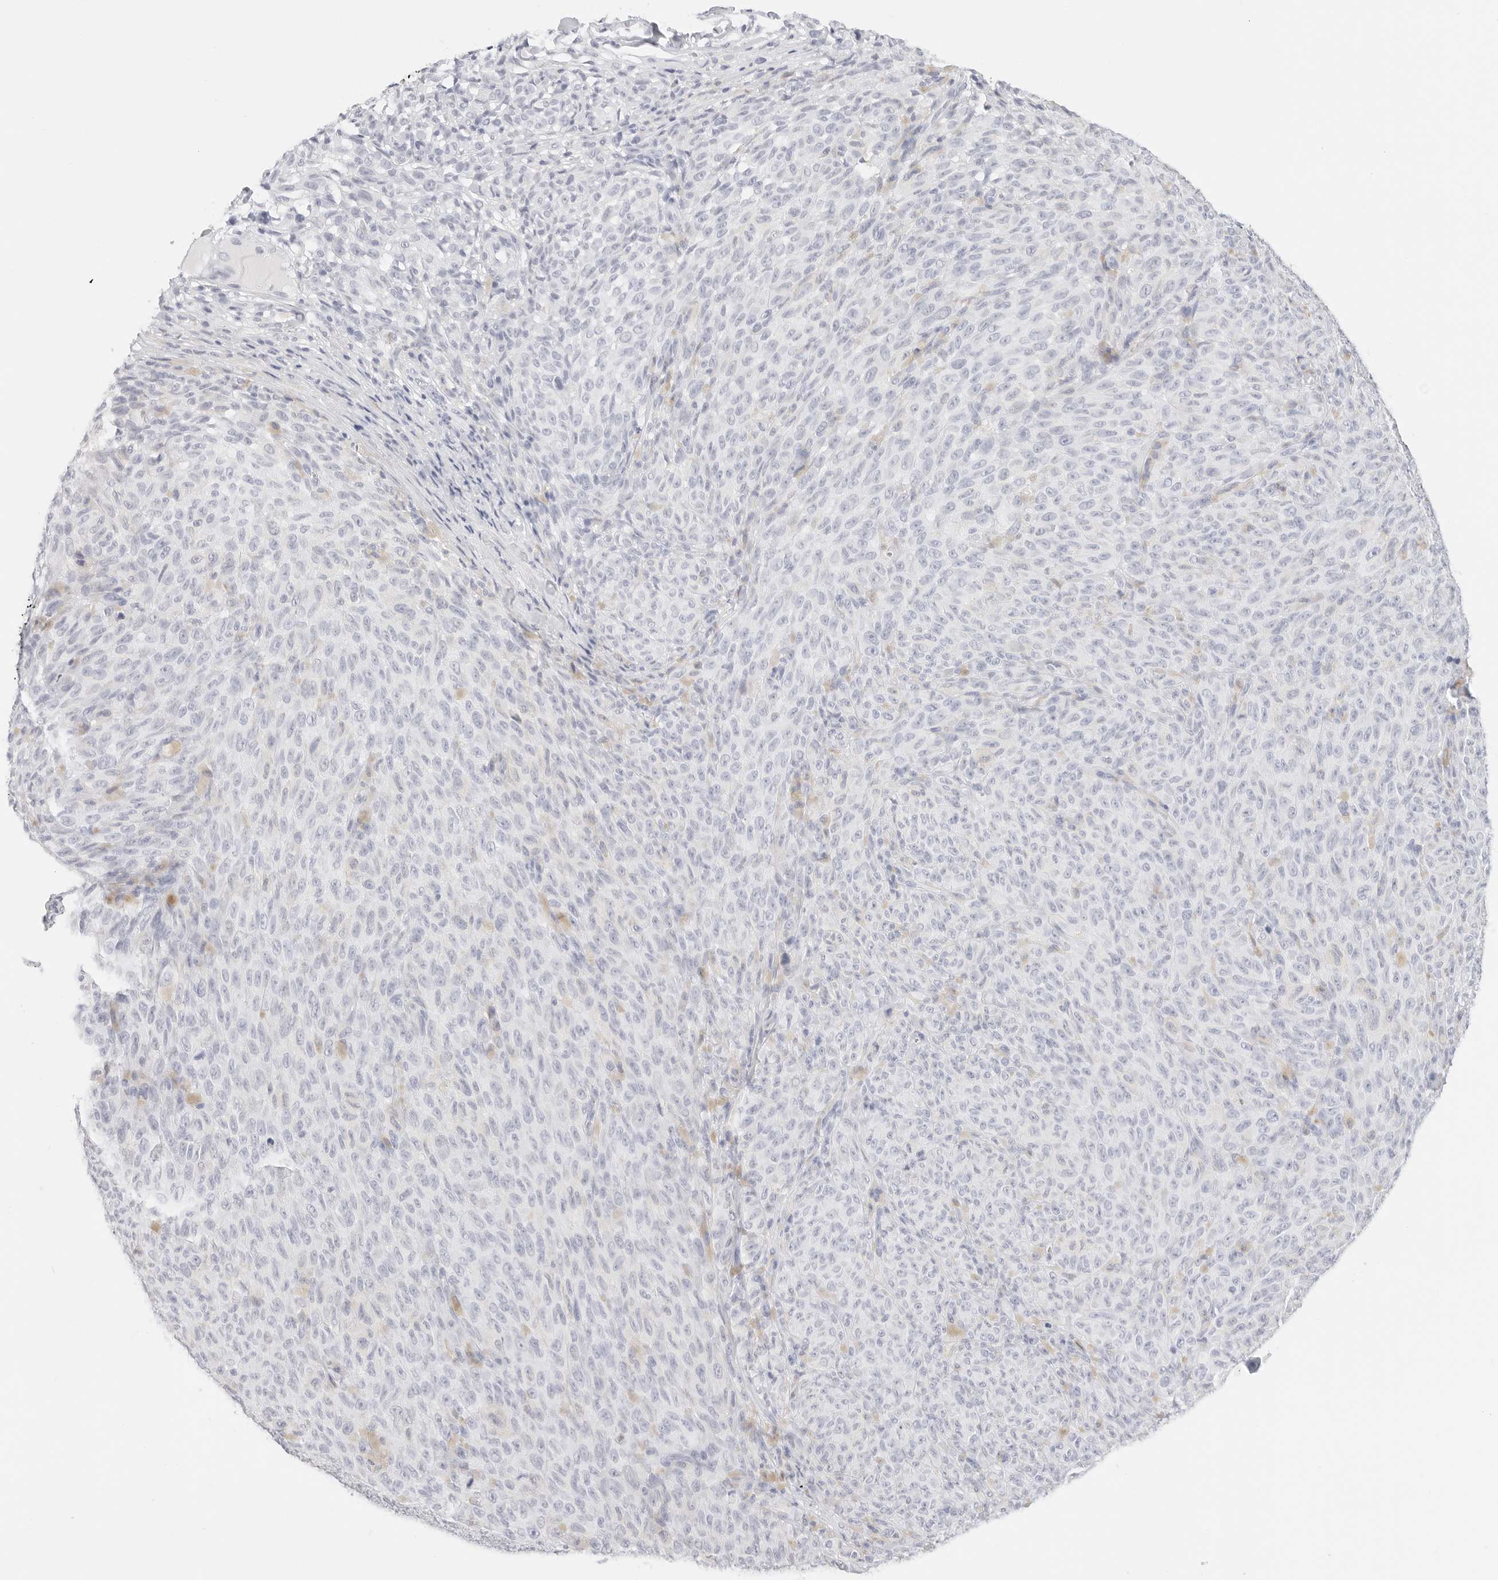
{"staining": {"intensity": "negative", "quantity": "none", "location": "none"}, "tissue": "melanoma", "cell_type": "Tumor cells", "image_type": "cancer", "snomed": [{"axis": "morphology", "description": "Malignant melanoma, NOS"}, {"axis": "topography", "description": "Skin"}], "caption": "The immunohistochemistry (IHC) micrograph has no significant positivity in tumor cells of melanoma tissue.", "gene": "TFF2", "patient": {"sex": "female", "age": 82}}